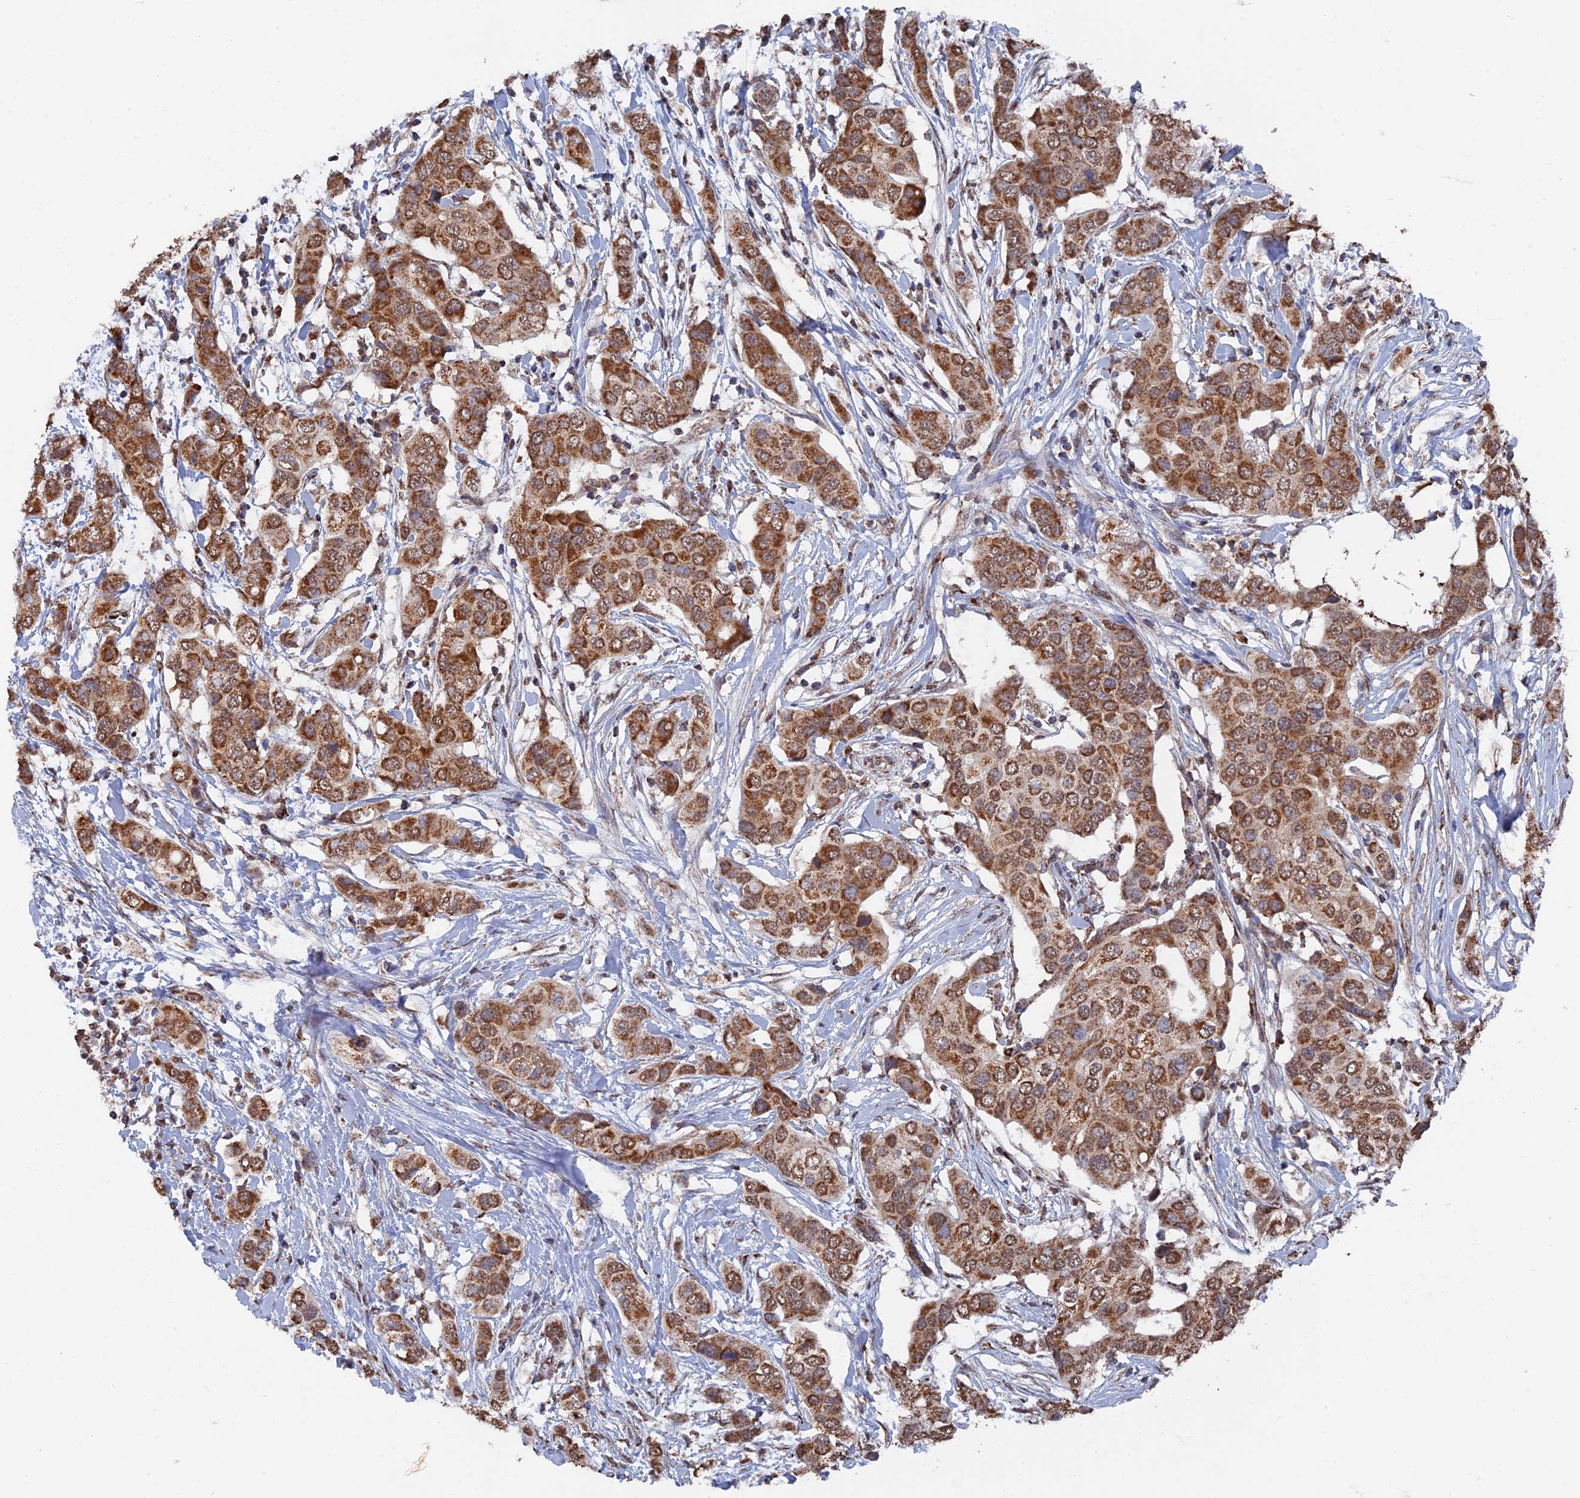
{"staining": {"intensity": "moderate", "quantity": ">75%", "location": "cytoplasmic/membranous"}, "tissue": "breast cancer", "cell_type": "Tumor cells", "image_type": "cancer", "snomed": [{"axis": "morphology", "description": "Lobular carcinoma"}, {"axis": "topography", "description": "Breast"}], "caption": "Moderate cytoplasmic/membranous protein positivity is present in about >75% of tumor cells in breast lobular carcinoma.", "gene": "SMG9", "patient": {"sex": "female", "age": 51}}